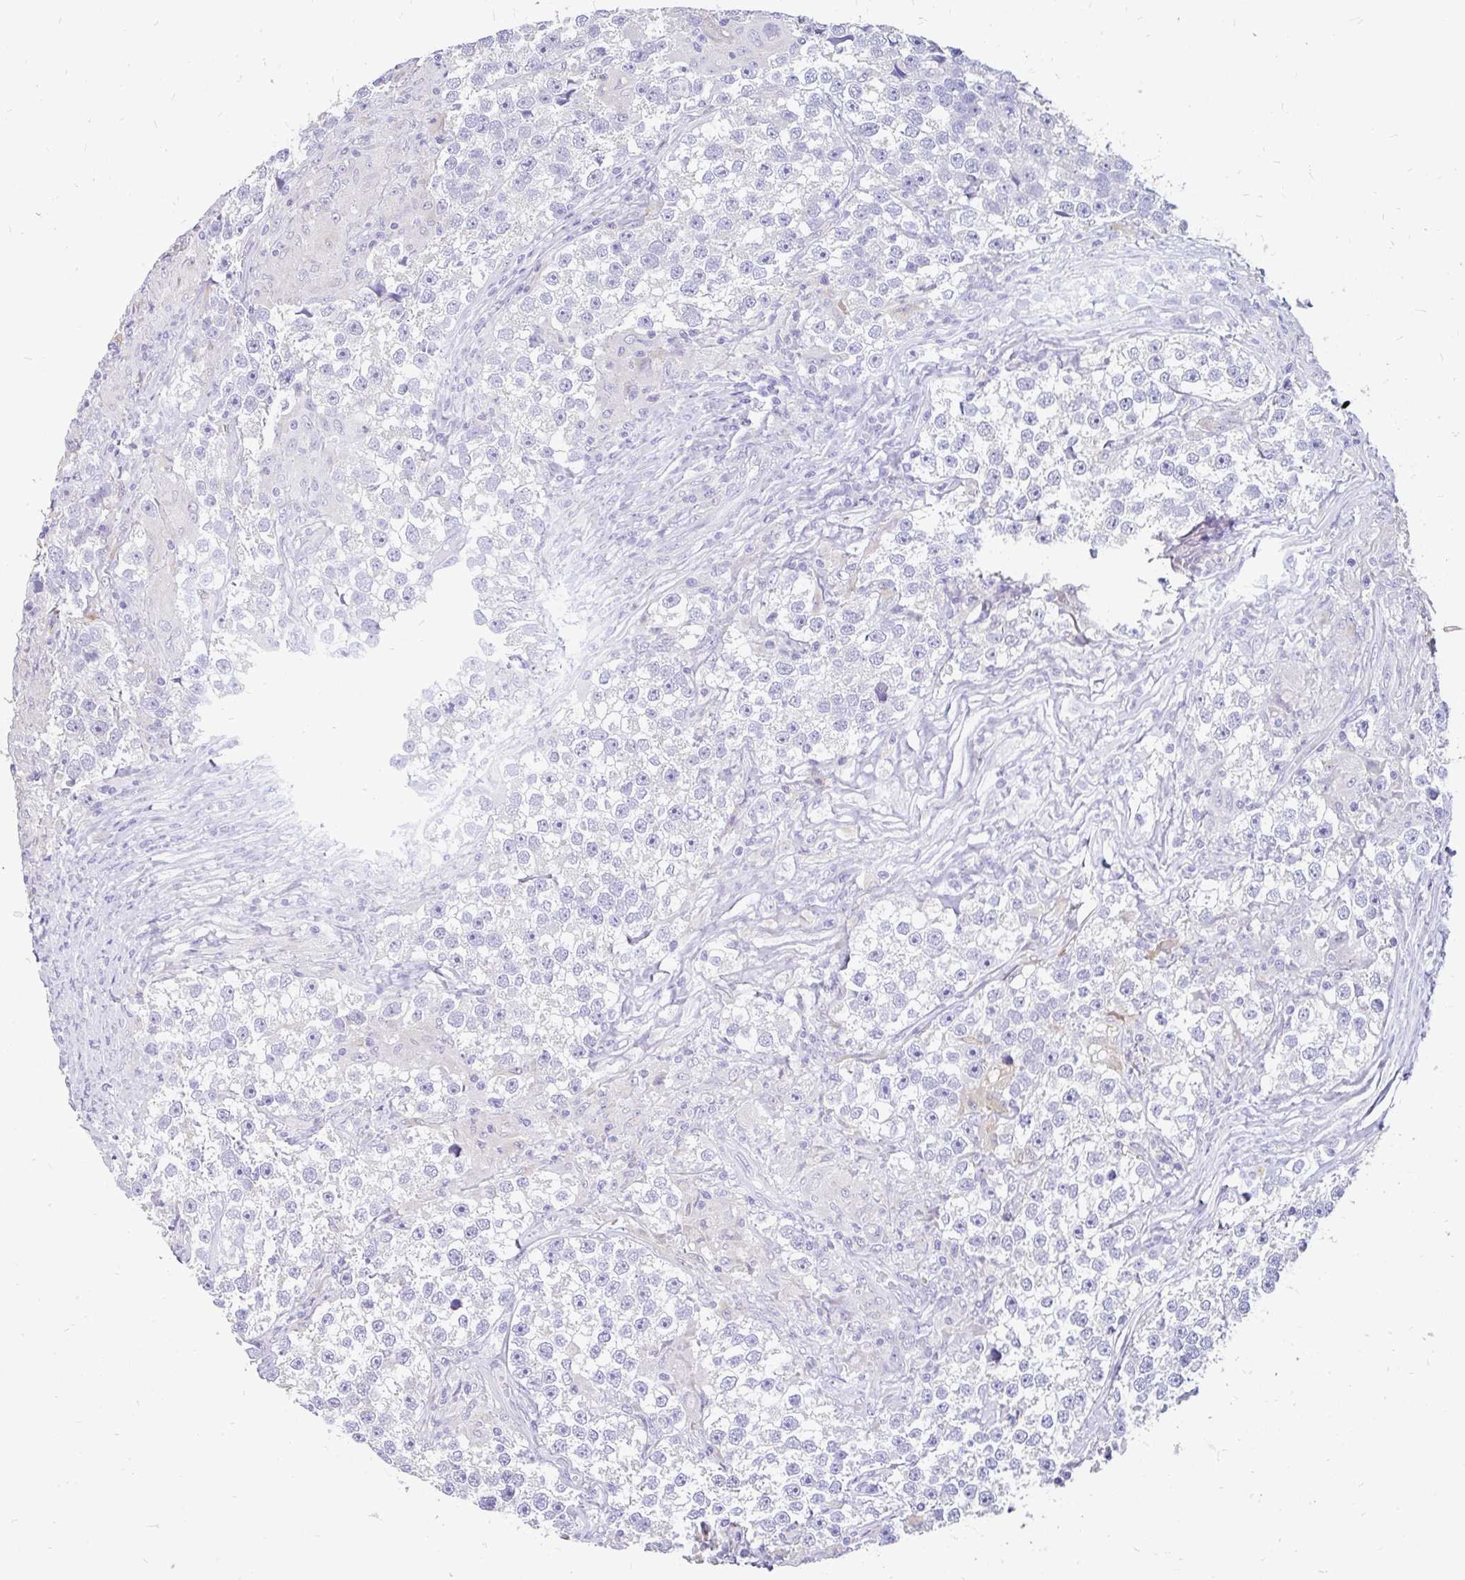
{"staining": {"intensity": "negative", "quantity": "none", "location": "none"}, "tissue": "testis cancer", "cell_type": "Tumor cells", "image_type": "cancer", "snomed": [{"axis": "morphology", "description": "Seminoma, NOS"}, {"axis": "topography", "description": "Testis"}], "caption": "This is a photomicrograph of immunohistochemistry (IHC) staining of testis seminoma, which shows no staining in tumor cells. The staining is performed using DAB brown chromogen with nuclei counter-stained in using hematoxylin.", "gene": "INTS5", "patient": {"sex": "male", "age": 46}}